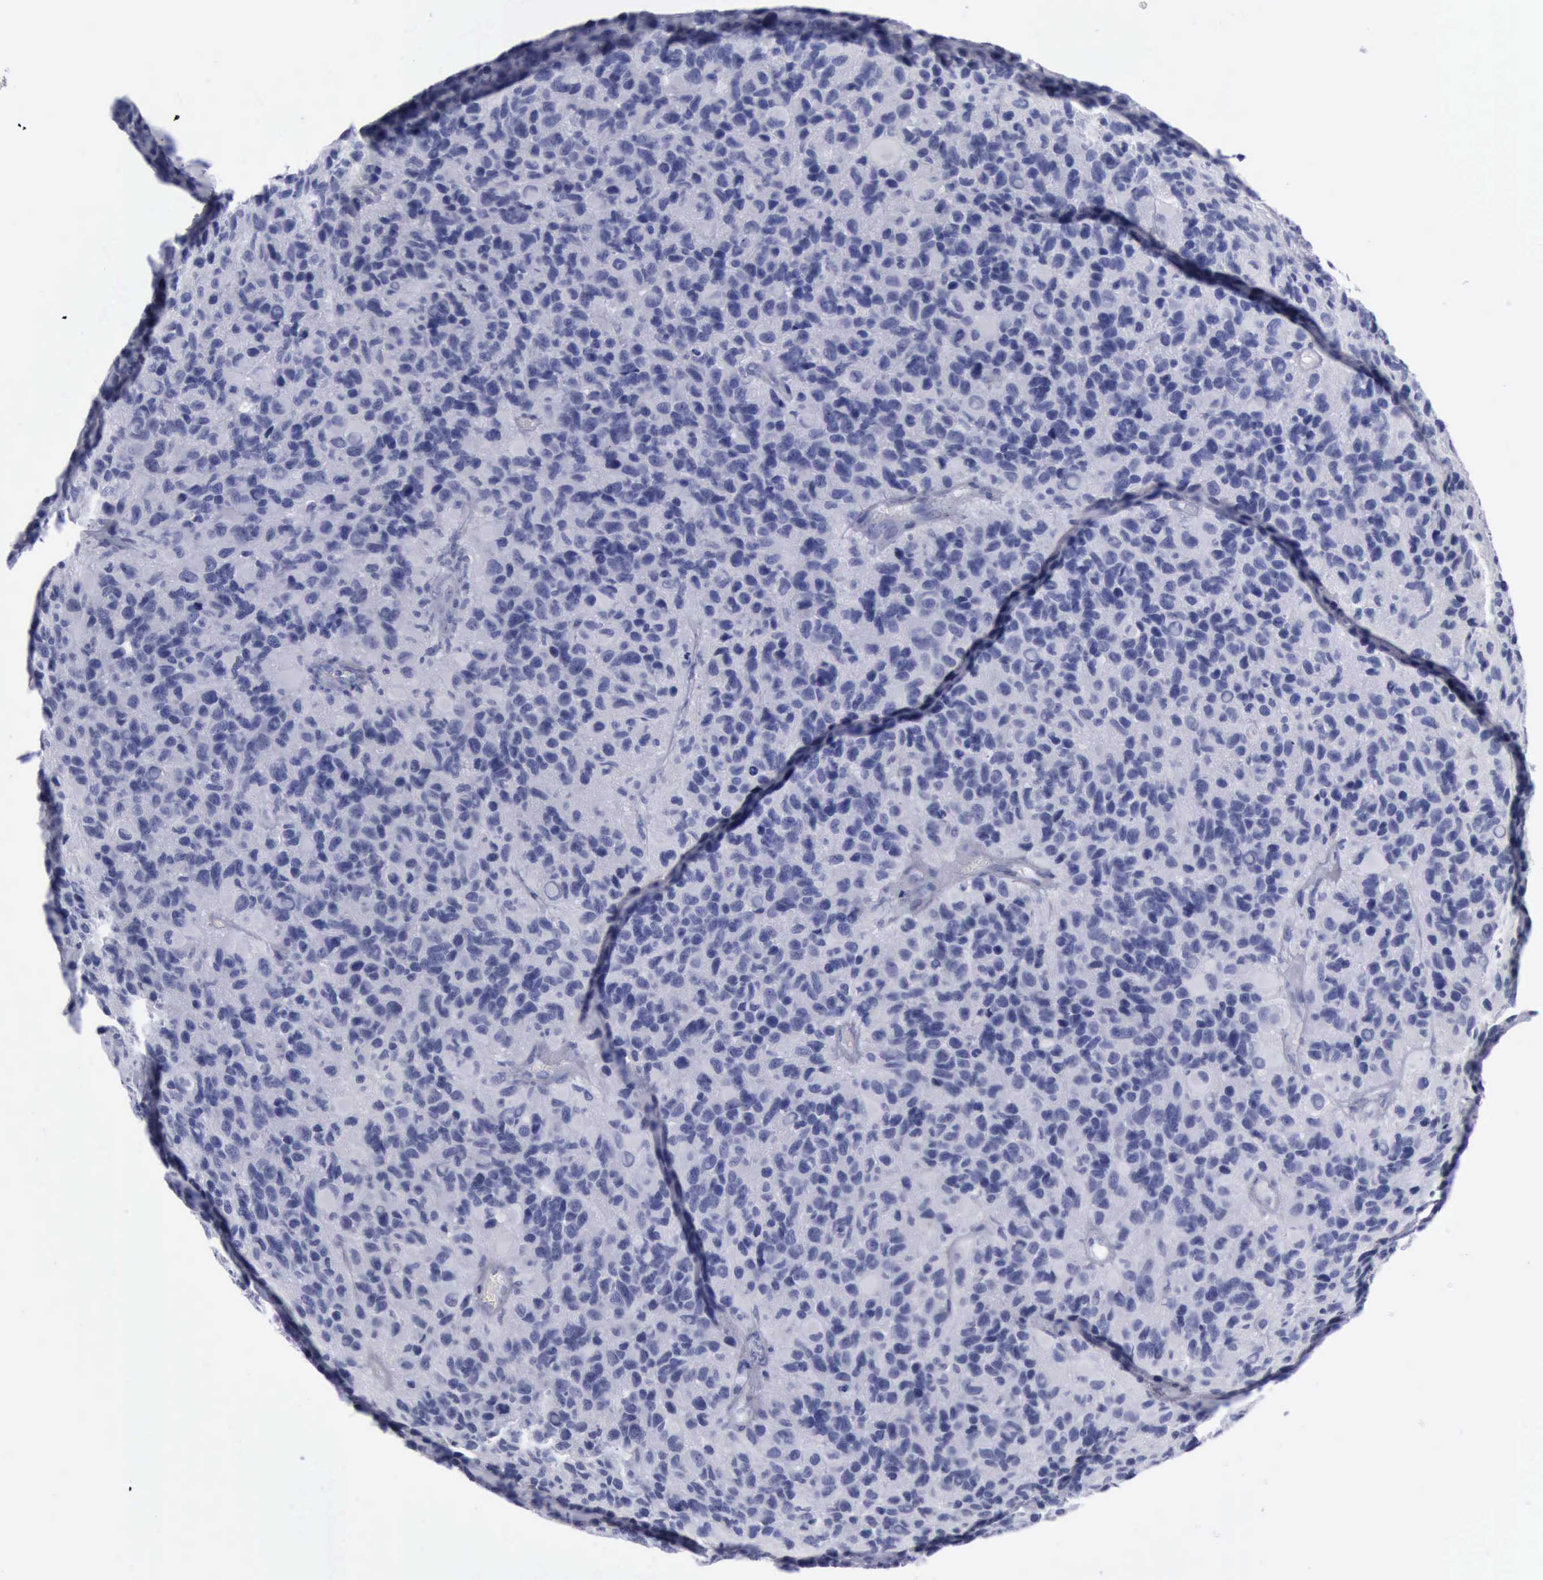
{"staining": {"intensity": "negative", "quantity": "none", "location": "none"}, "tissue": "glioma", "cell_type": "Tumor cells", "image_type": "cancer", "snomed": [{"axis": "morphology", "description": "Glioma, malignant, High grade"}, {"axis": "topography", "description": "Brain"}], "caption": "Glioma was stained to show a protein in brown. There is no significant expression in tumor cells.", "gene": "KRT13", "patient": {"sex": "male", "age": 77}}